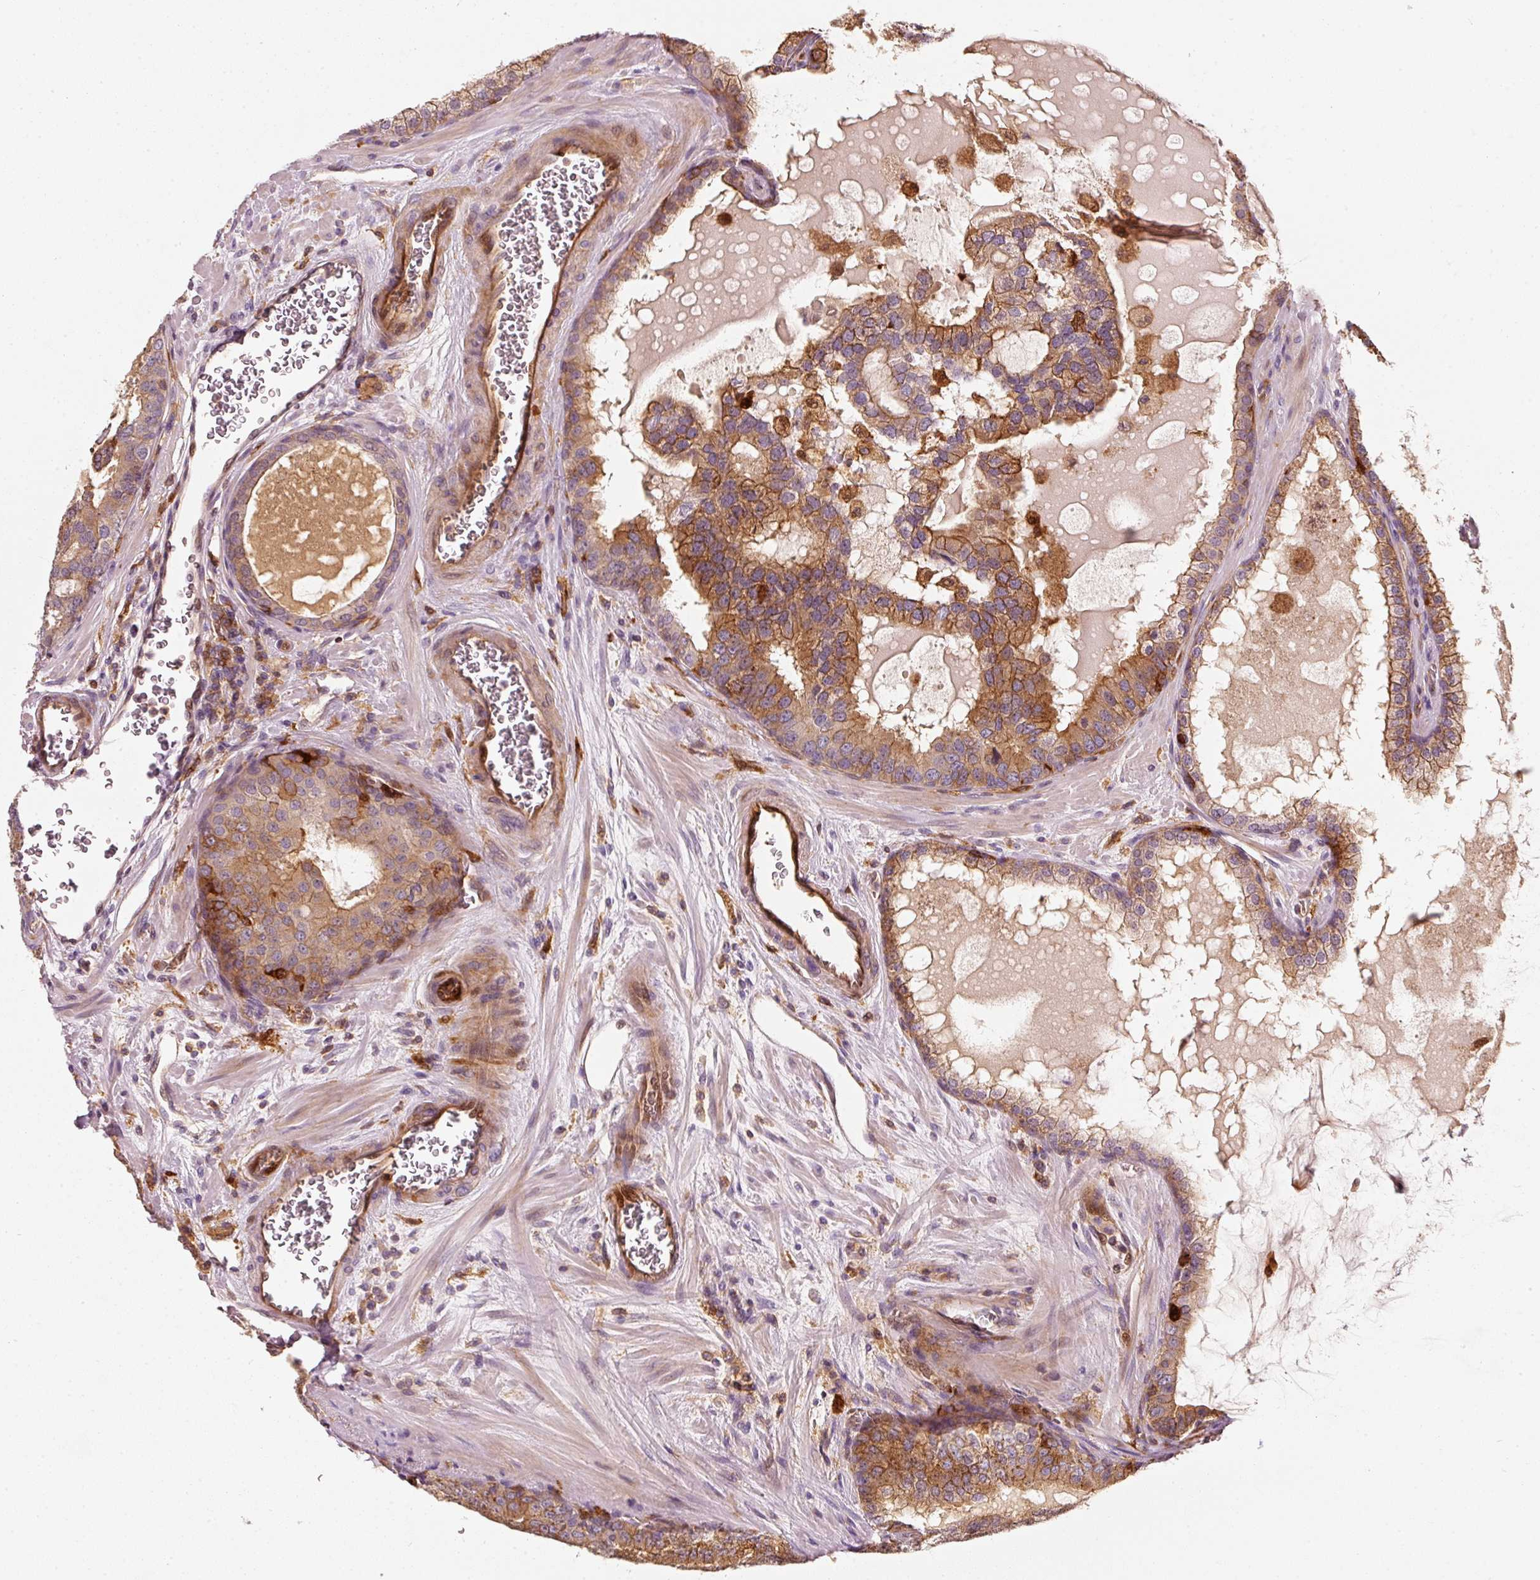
{"staining": {"intensity": "strong", "quantity": ">75%", "location": "cytoplasmic/membranous"}, "tissue": "prostate cancer", "cell_type": "Tumor cells", "image_type": "cancer", "snomed": [{"axis": "morphology", "description": "Adenocarcinoma, High grade"}, {"axis": "topography", "description": "Prostate"}], "caption": "DAB immunohistochemical staining of prostate cancer shows strong cytoplasmic/membranous protein staining in about >75% of tumor cells.", "gene": "IQGAP2", "patient": {"sex": "male", "age": 55}}